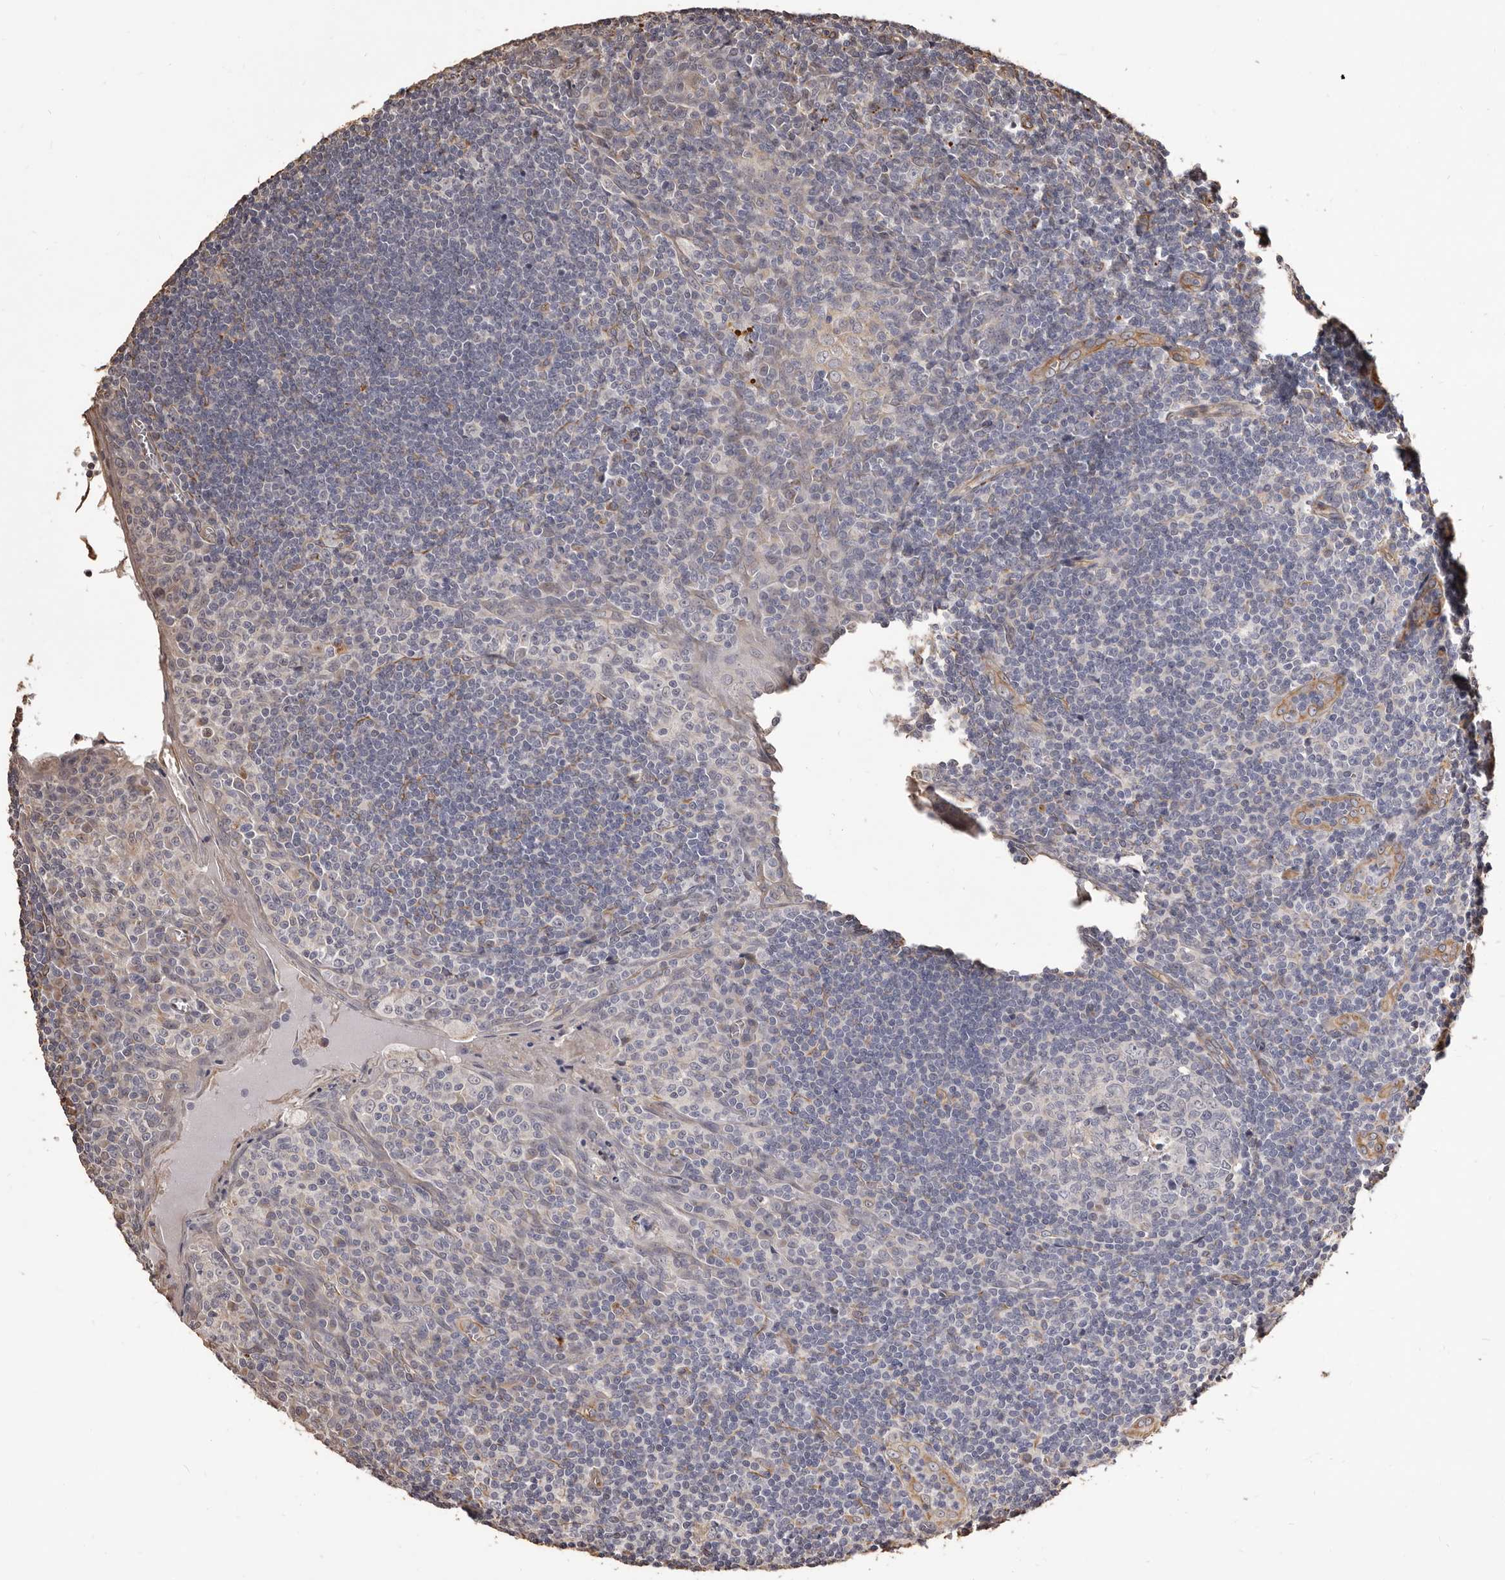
{"staining": {"intensity": "negative", "quantity": "none", "location": "none"}, "tissue": "tonsil", "cell_type": "Germinal center cells", "image_type": "normal", "snomed": [{"axis": "morphology", "description": "Normal tissue, NOS"}, {"axis": "topography", "description": "Tonsil"}], "caption": "Tonsil was stained to show a protein in brown. There is no significant positivity in germinal center cells. The staining is performed using DAB brown chromogen with nuclei counter-stained in using hematoxylin.", "gene": "ALPK1", "patient": {"sex": "male", "age": 27}}